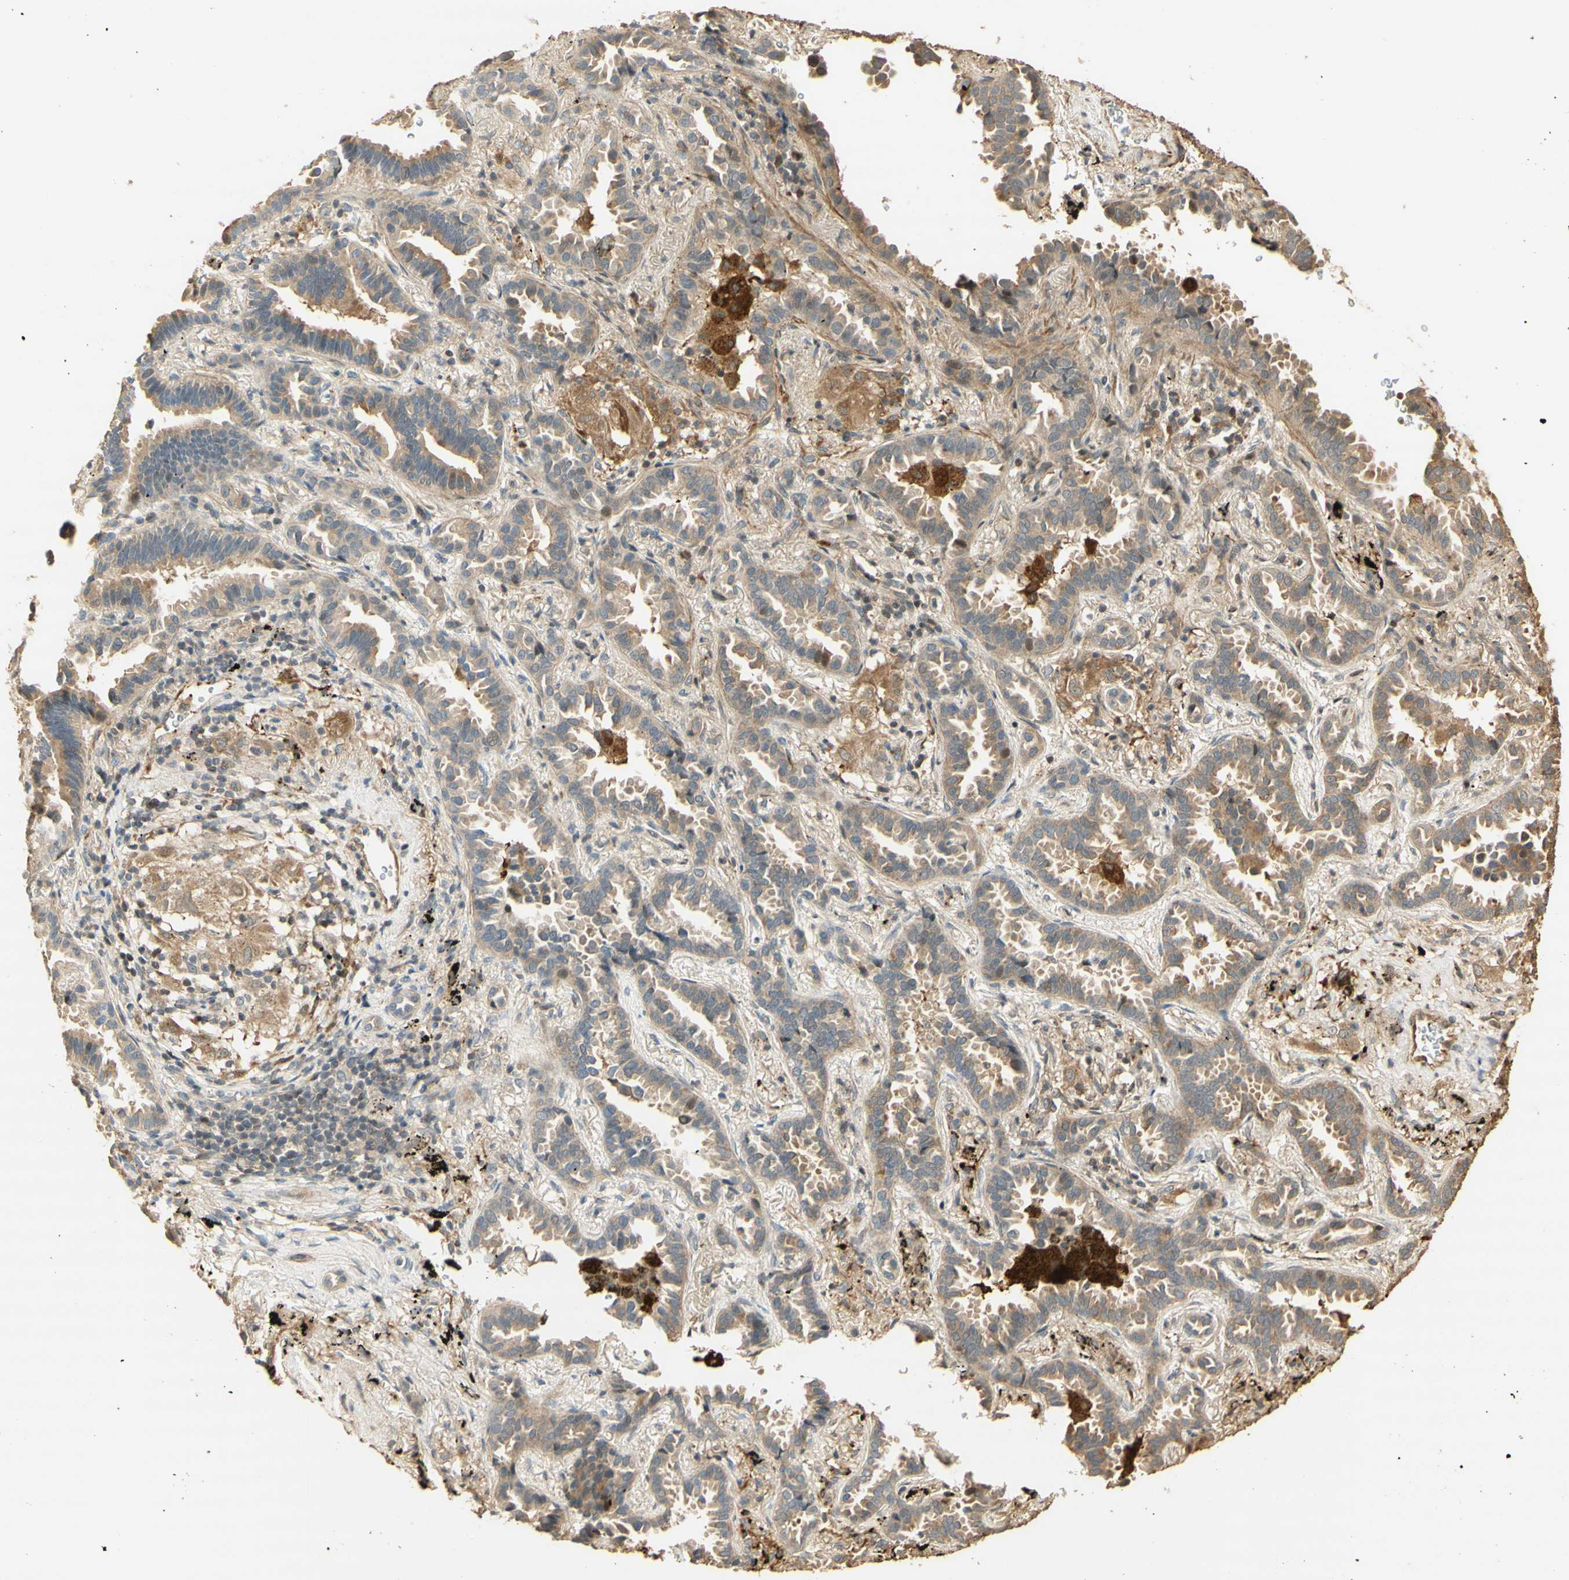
{"staining": {"intensity": "moderate", "quantity": "25%-75%", "location": "cytoplasmic/membranous"}, "tissue": "lung cancer", "cell_type": "Tumor cells", "image_type": "cancer", "snomed": [{"axis": "morphology", "description": "Normal tissue, NOS"}, {"axis": "morphology", "description": "Adenocarcinoma, NOS"}, {"axis": "topography", "description": "Lung"}], "caption": "Moderate cytoplasmic/membranous protein positivity is identified in approximately 25%-75% of tumor cells in adenocarcinoma (lung).", "gene": "AGER", "patient": {"sex": "male", "age": 59}}